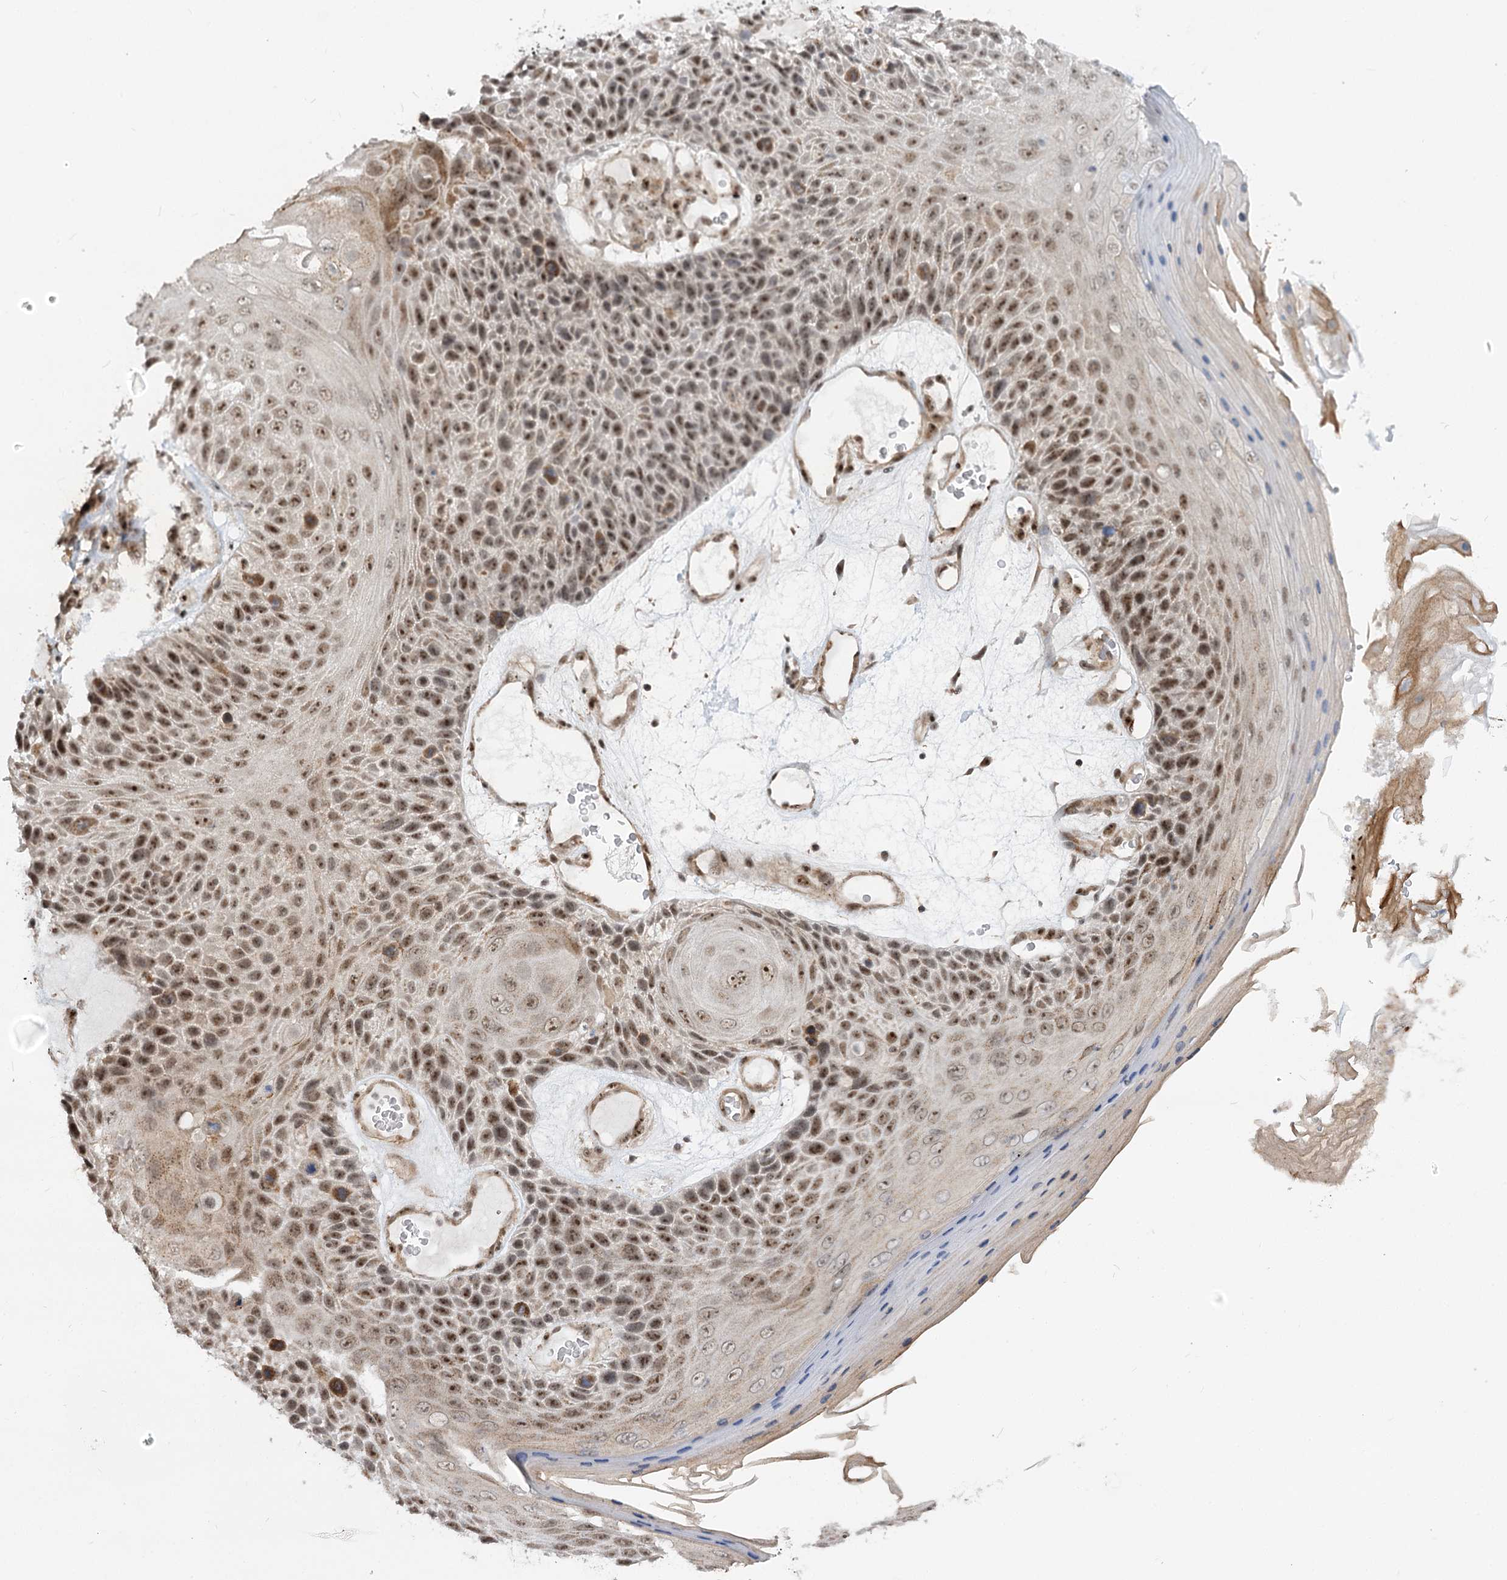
{"staining": {"intensity": "moderate", "quantity": ">75%", "location": "nuclear"}, "tissue": "skin cancer", "cell_type": "Tumor cells", "image_type": "cancer", "snomed": [{"axis": "morphology", "description": "Squamous cell carcinoma, NOS"}, {"axis": "topography", "description": "Skin"}], "caption": "Immunohistochemical staining of squamous cell carcinoma (skin) demonstrates medium levels of moderate nuclear protein expression in approximately >75% of tumor cells.", "gene": "GNL3L", "patient": {"sex": "female", "age": 88}}